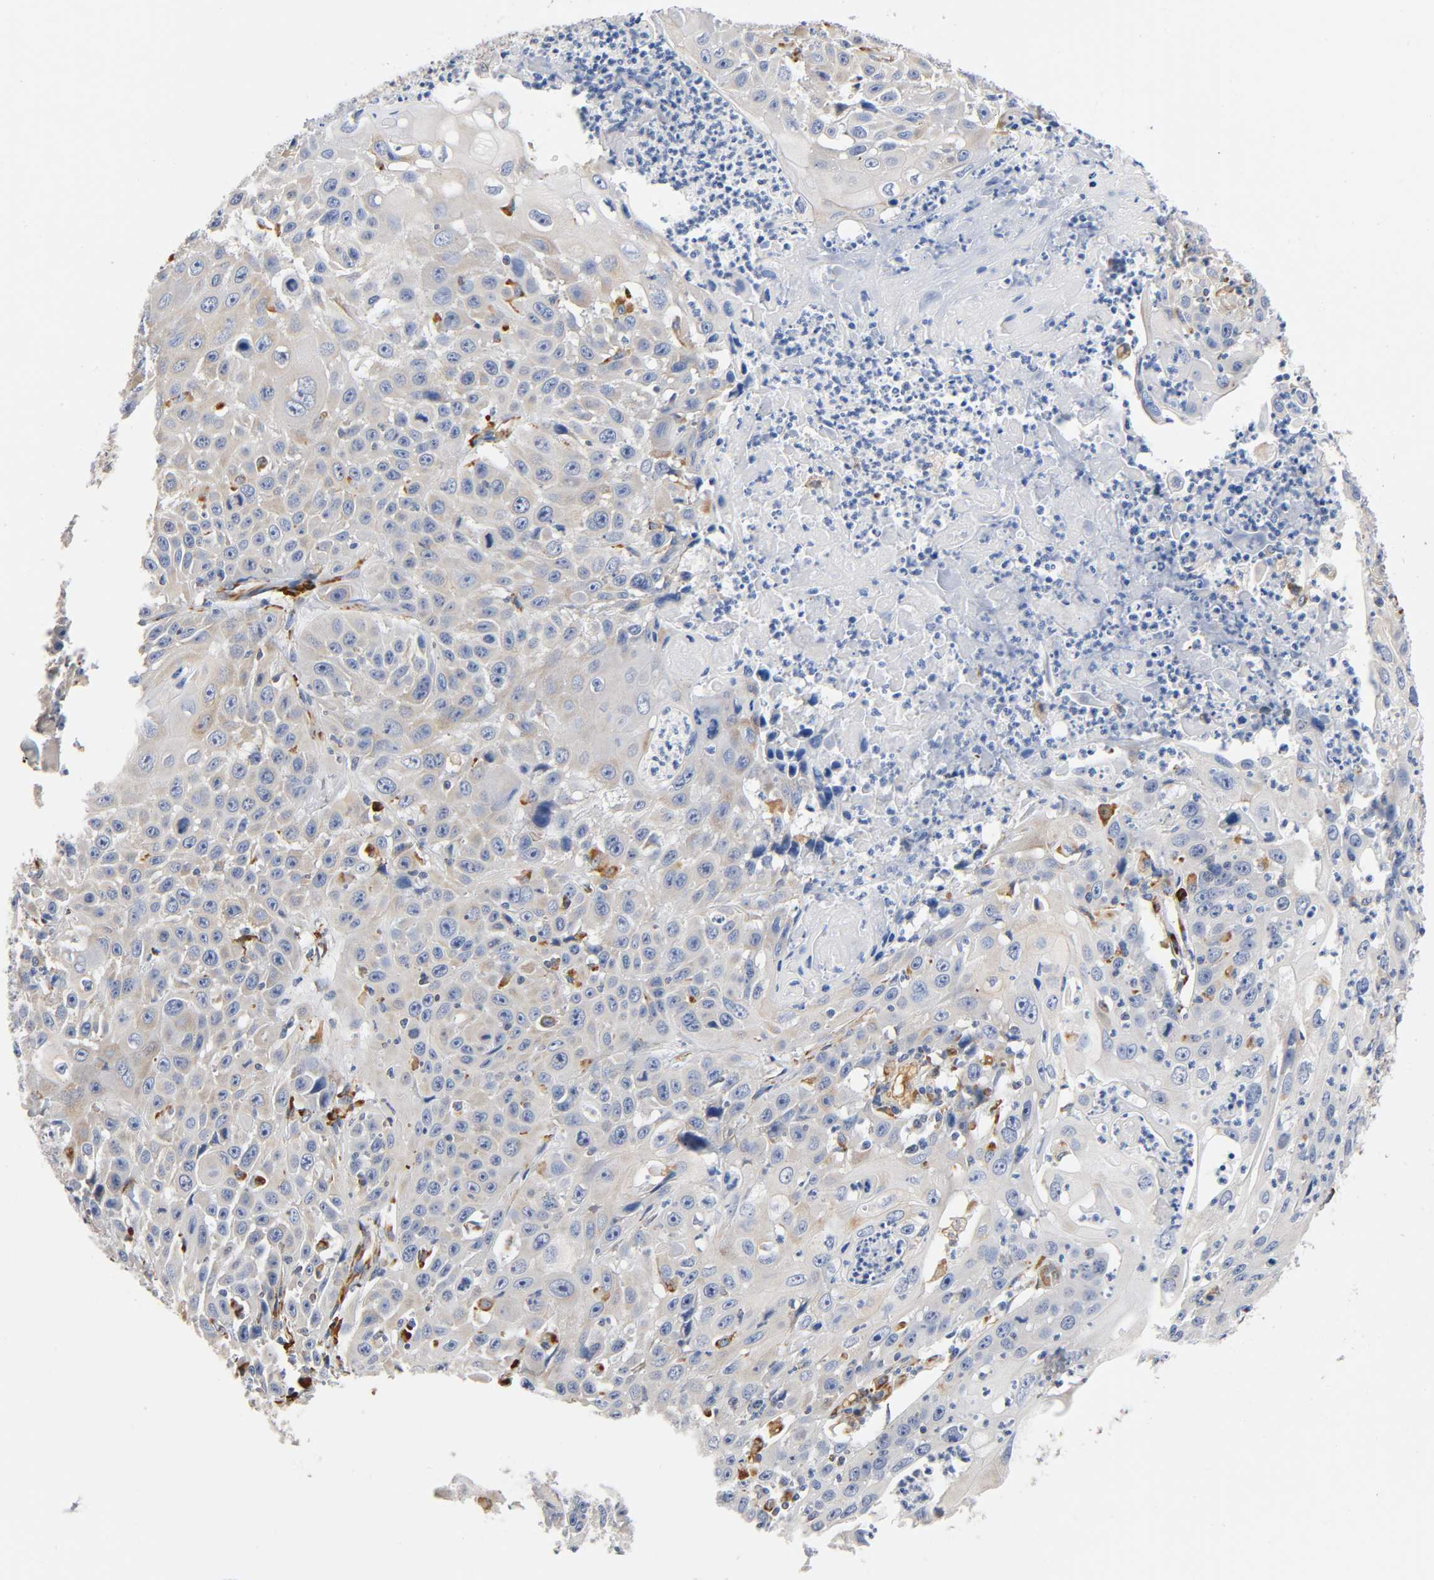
{"staining": {"intensity": "weak", "quantity": "25%-75%", "location": "cytoplasmic/membranous"}, "tissue": "cervical cancer", "cell_type": "Tumor cells", "image_type": "cancer", "snomed": [{"axis": "morphology", "description": "Squamous cell carcinoma, NOS"}, {"axis": "topography", "description": "Cervix"}], "caption": "DAB (3,3'-diaminobenzidine) immunohistochemical staining of cervical cancer reveals weak cytoplasmic/membranous protein expression in approximately 25%-75% of tumor cells. The staining was performed using DAB to visualize the protein expression in brown, while the nuclei were stained in blue with hematoxylin (Magnification: 20x).", "gene": "UCKL1", "patient": {"sex": "female", "age": 39}}